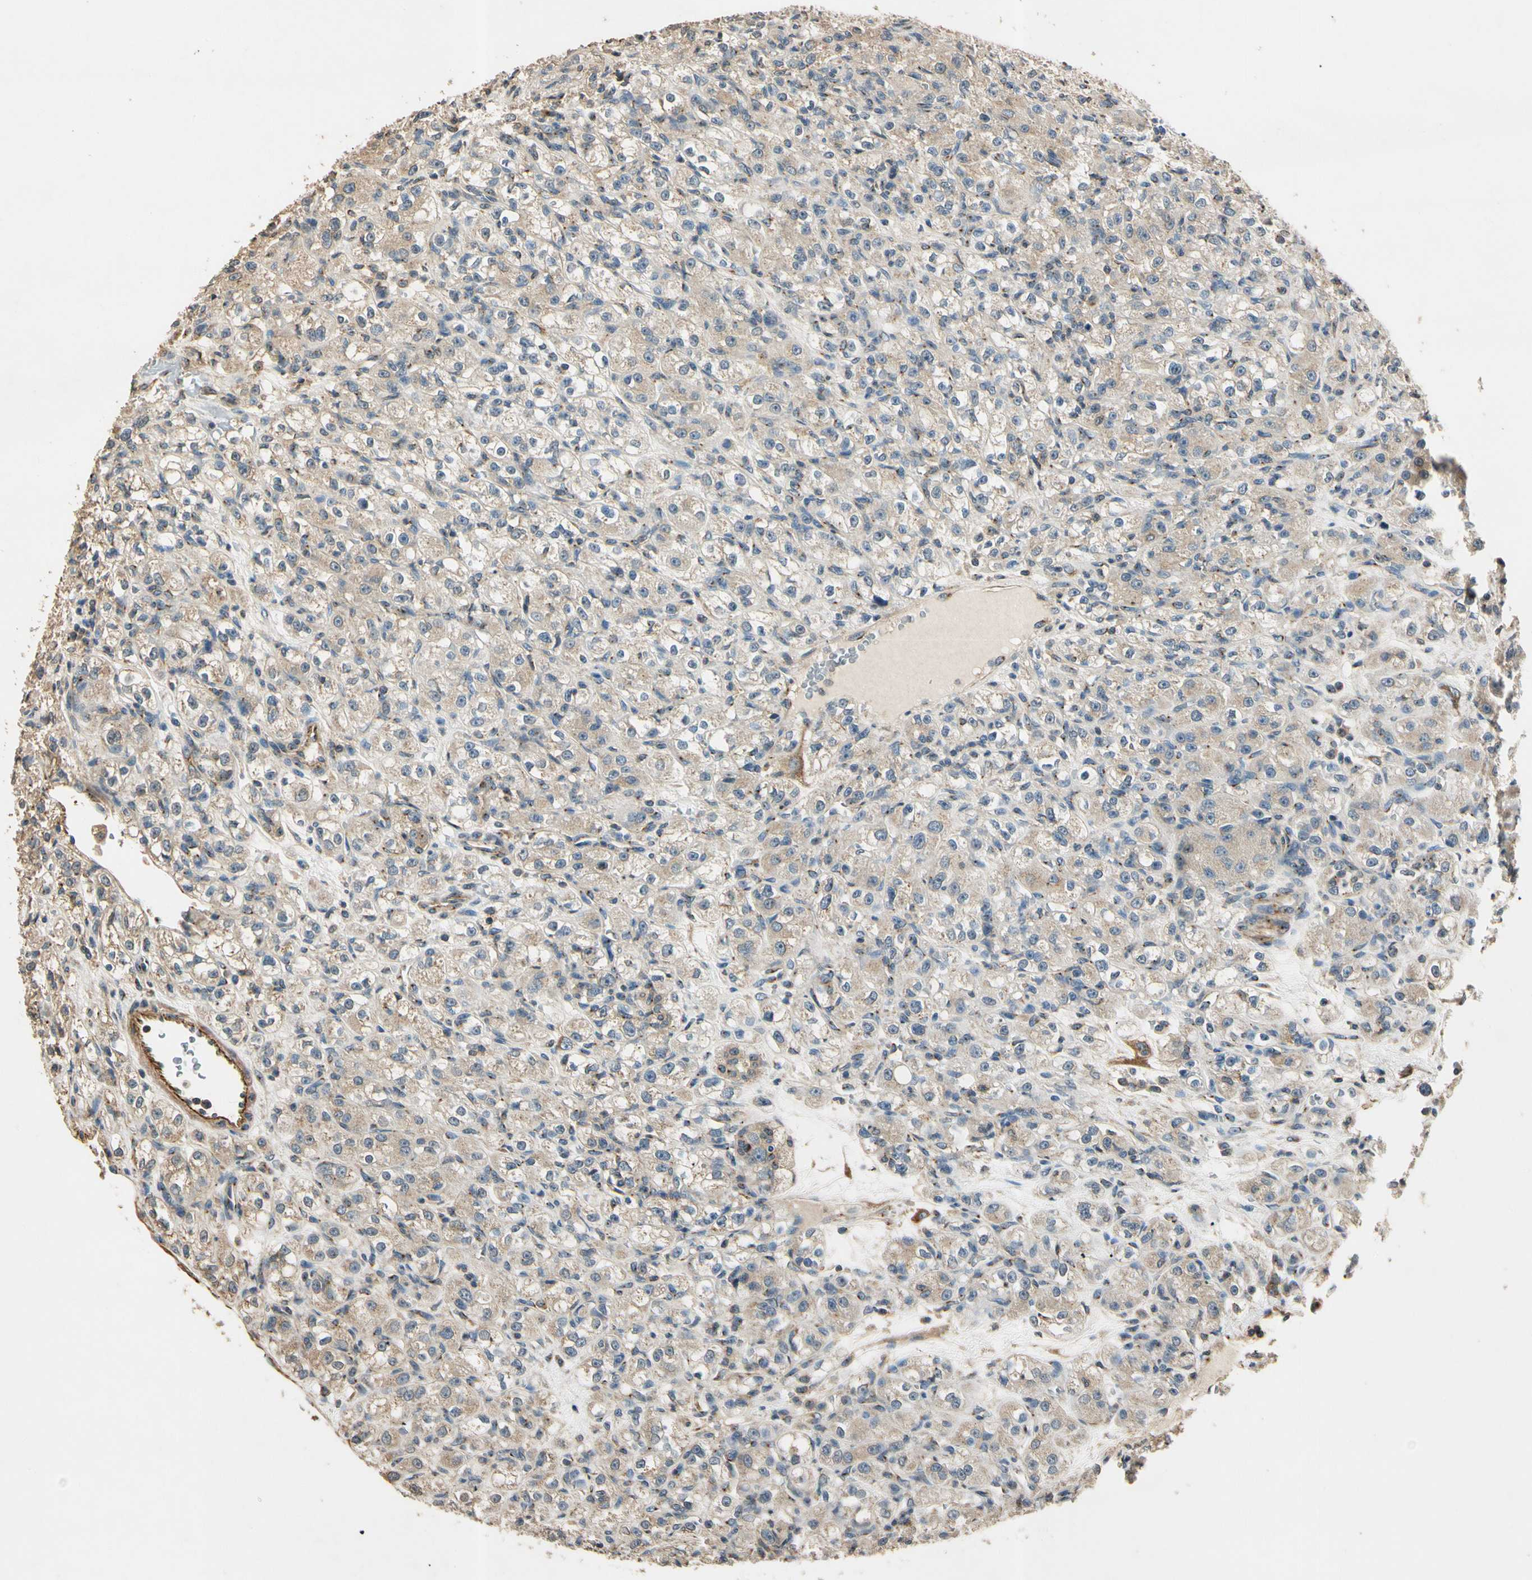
{"staining": {"intensity": "weak", "quantity": ">75%", "location": "cytoplasmic/membranous"}, "tissue": "renal cancer", "cell_type": "Tumor cells", "image_type": "cancer", "snomed": [{"axis": "morphology", "description": "Normal tissue, NOS"}, {"axis": "morphology", "description": "Adenocarcinoma, NOS"}, {"axis": "topography", "description": "Kidney"}], "caption": "Renal adenocarcinoma stained with immunohistochemistry shows weak cytoplasmic/membranous expression in about >75% of tumor cells.", "gene": "AKAP9", "patient": {"sex": "male", "age": 61}}